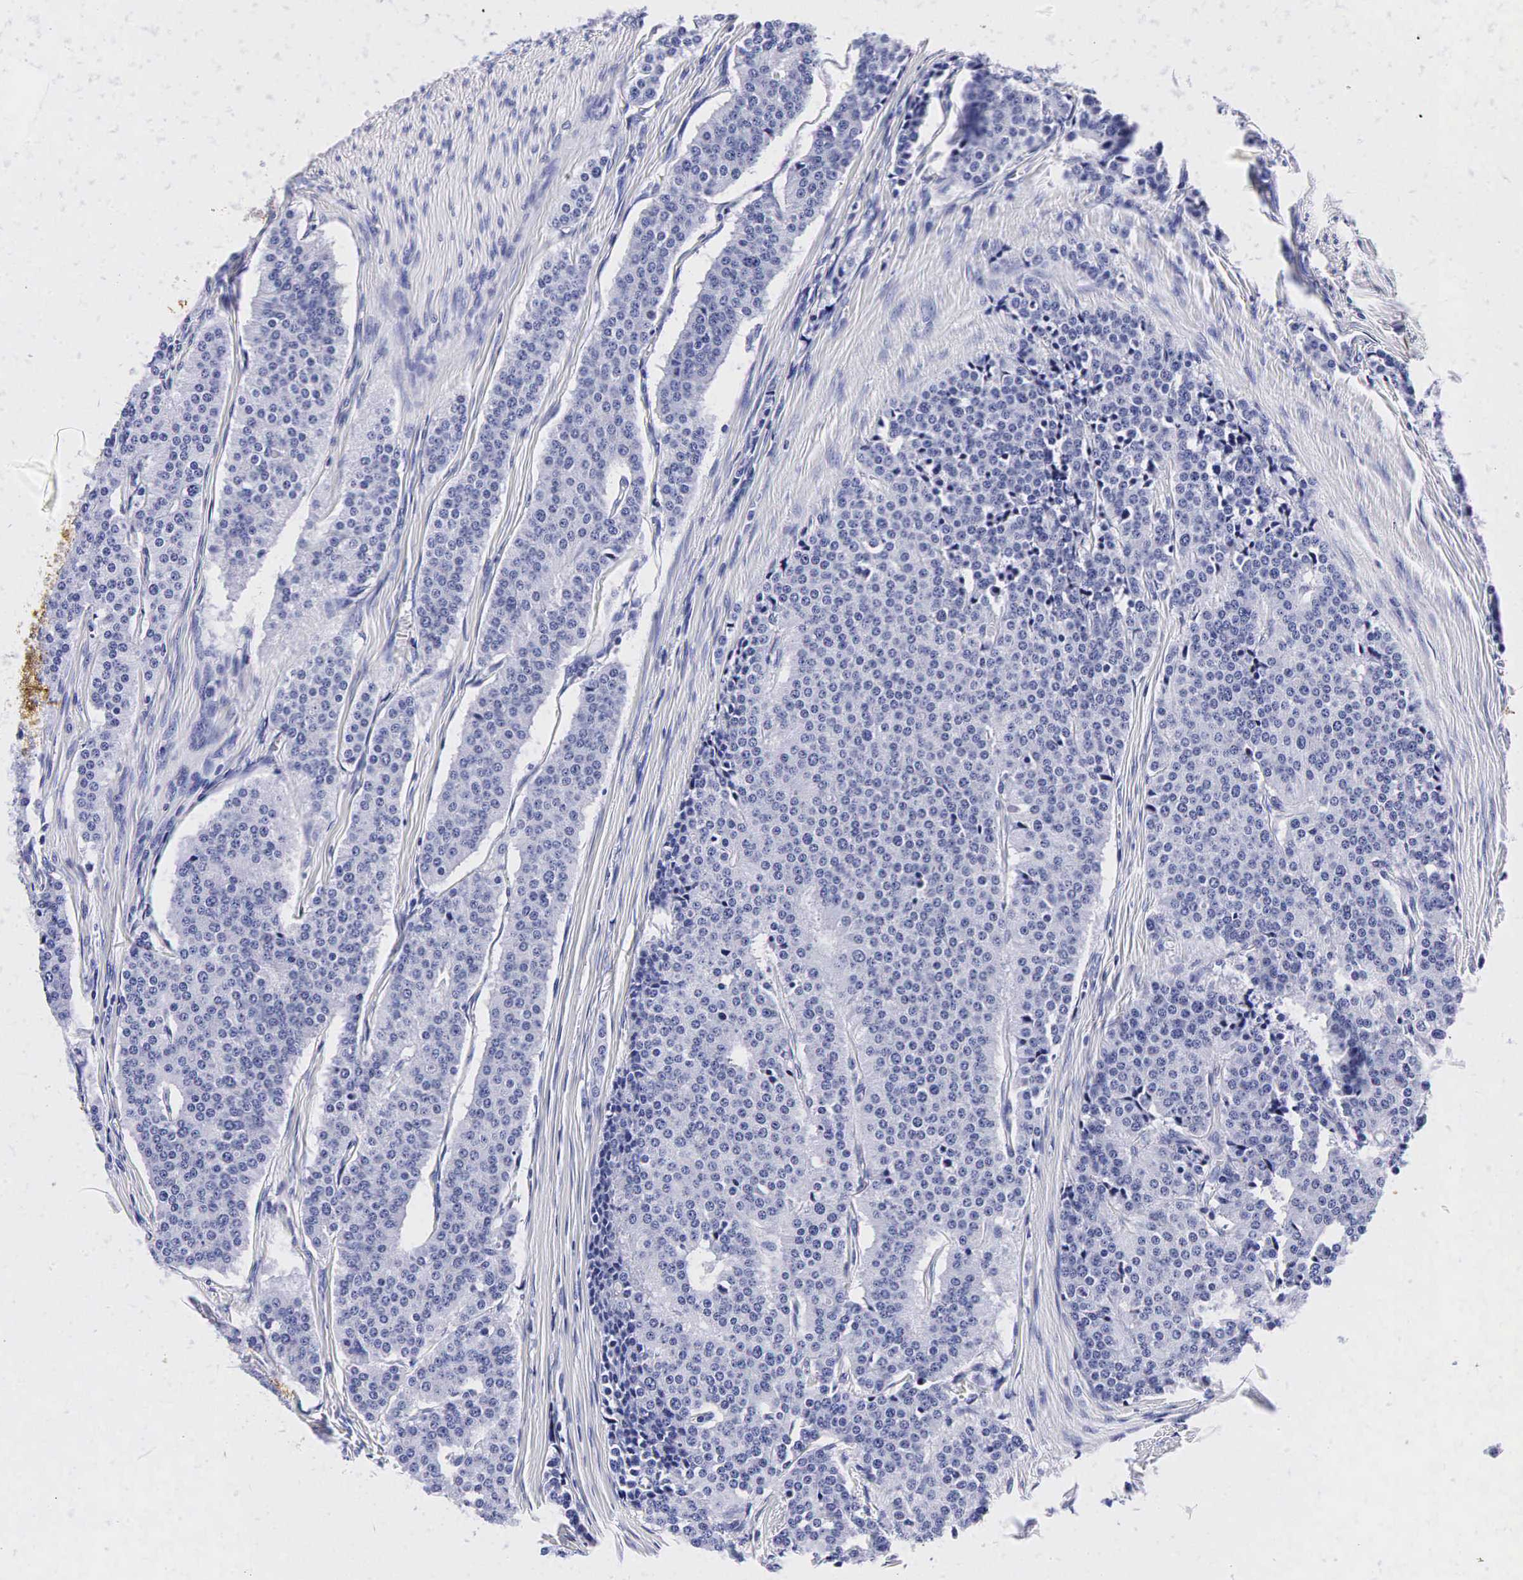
{"staining": {"intensity": "negative", "quantity": "none", "location": "none"}, "tissue": "carcinoid", "cell_type": "Tumor cells", "image_type": "cancer", "snomed": [{"axis": "morphology", "description": "Carcinoid, malignant, NOS"}, {"axis": "topography", "description": "Small intestine"}], "caption": "This photomicrograph is of carcinoid stained with immunohistochemistry (IHC) to label a protein in brown with the nuclei are counter-stained blue. There is no expression in tumor cells.", "gene": "TG", "patient": {"sex": "male", "age": 63}}